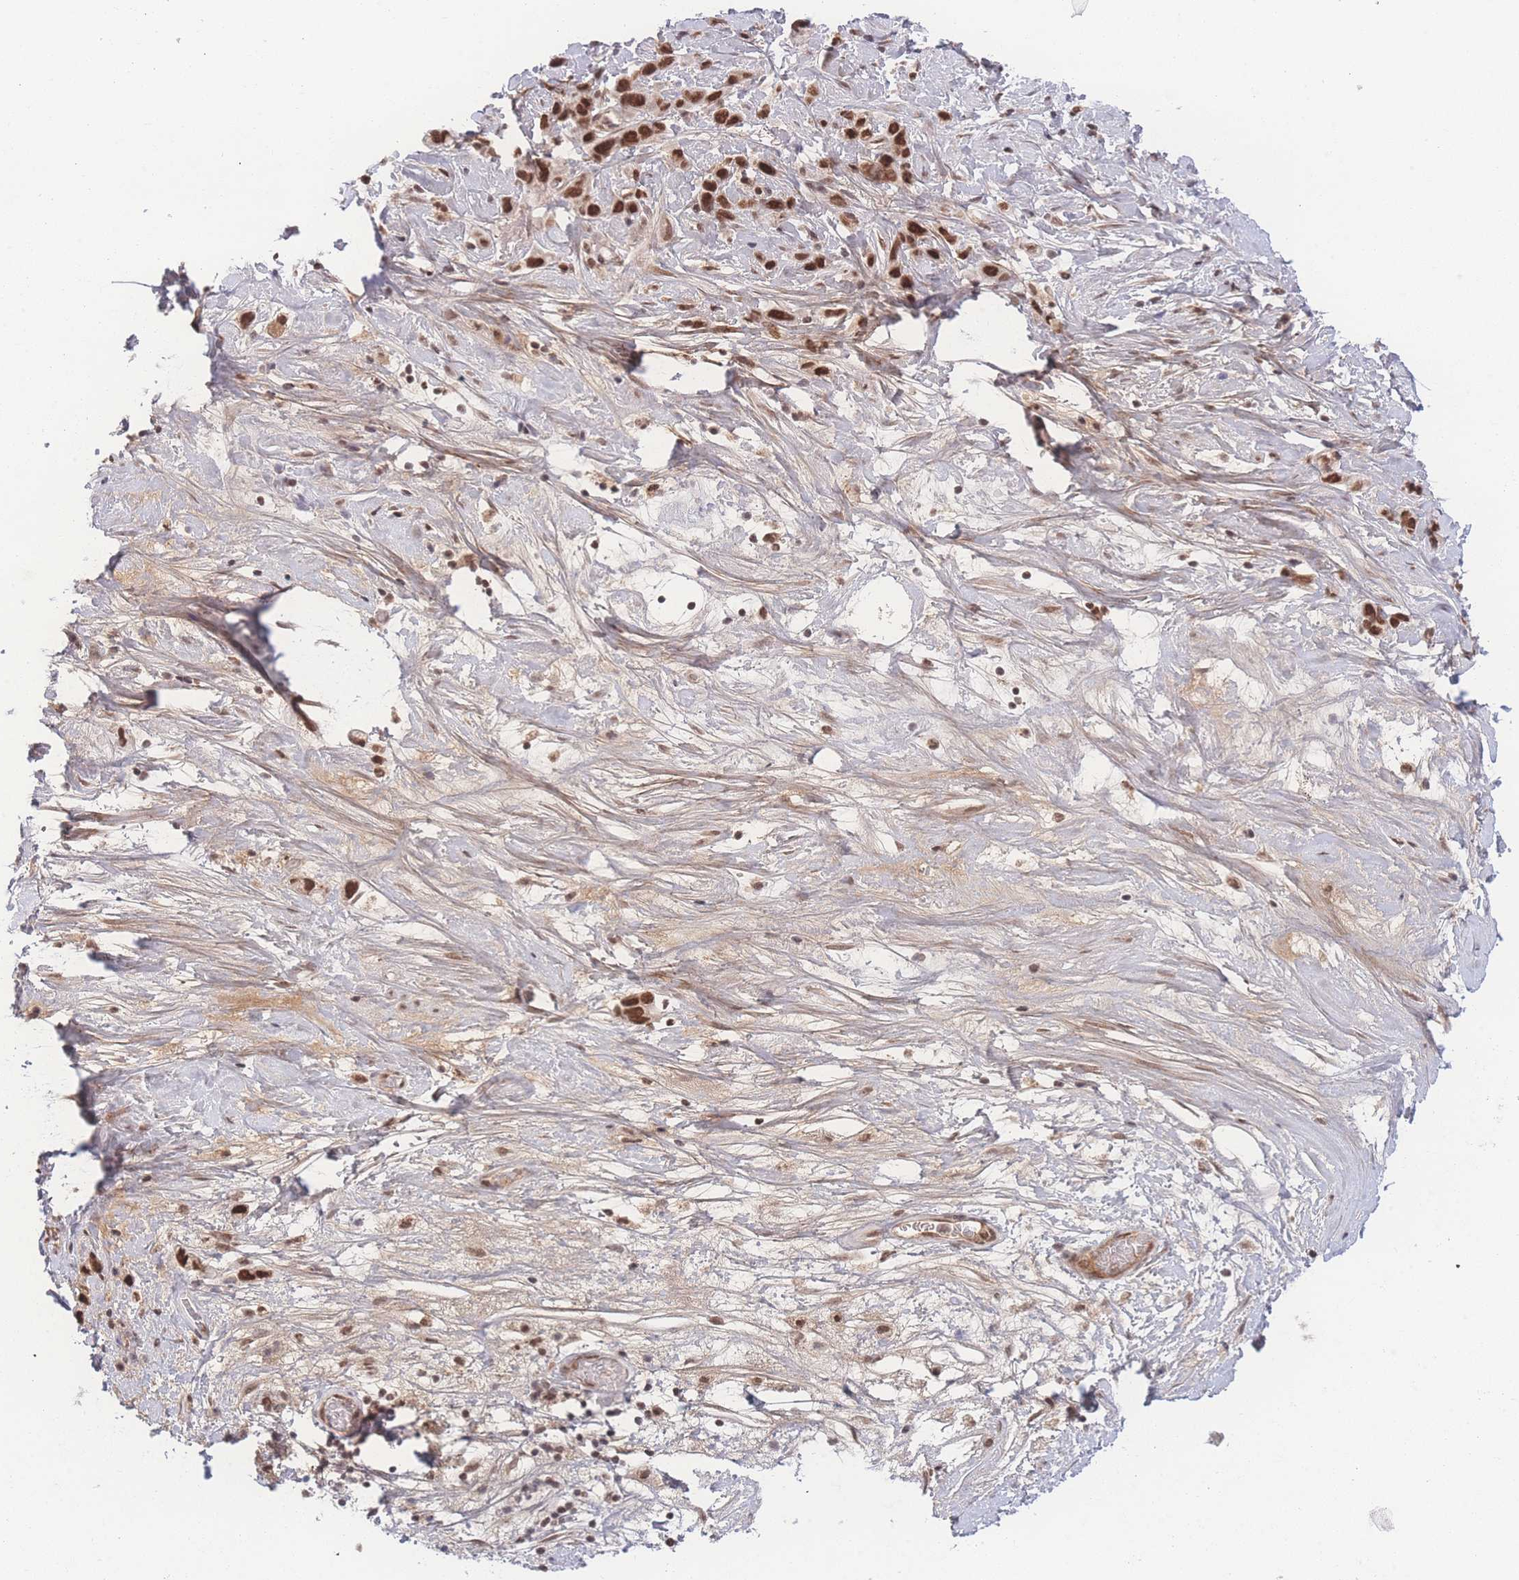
{"staining": {"intensity": "strong", "quantity": ">75%", "location": "nuclear"}, "tissue": "stomach cancer", "cell_type": "Tumor cells", "image_type": "cancer", "snomed": [{"axis": "morphology", "description": "Adenocarcinoma, NOS"}, {"axis": "topography", "description": "Stomach"}], "caption": "IHC photomicrograph of human stomach cancer (adenocarcinoma) stained for a protein (brown), which reveals high levels of strong nuclear expression in approximately >75% of tumor cells.", "gene": "RAVER1", "patient": {"sex": "female", "age": 65}}